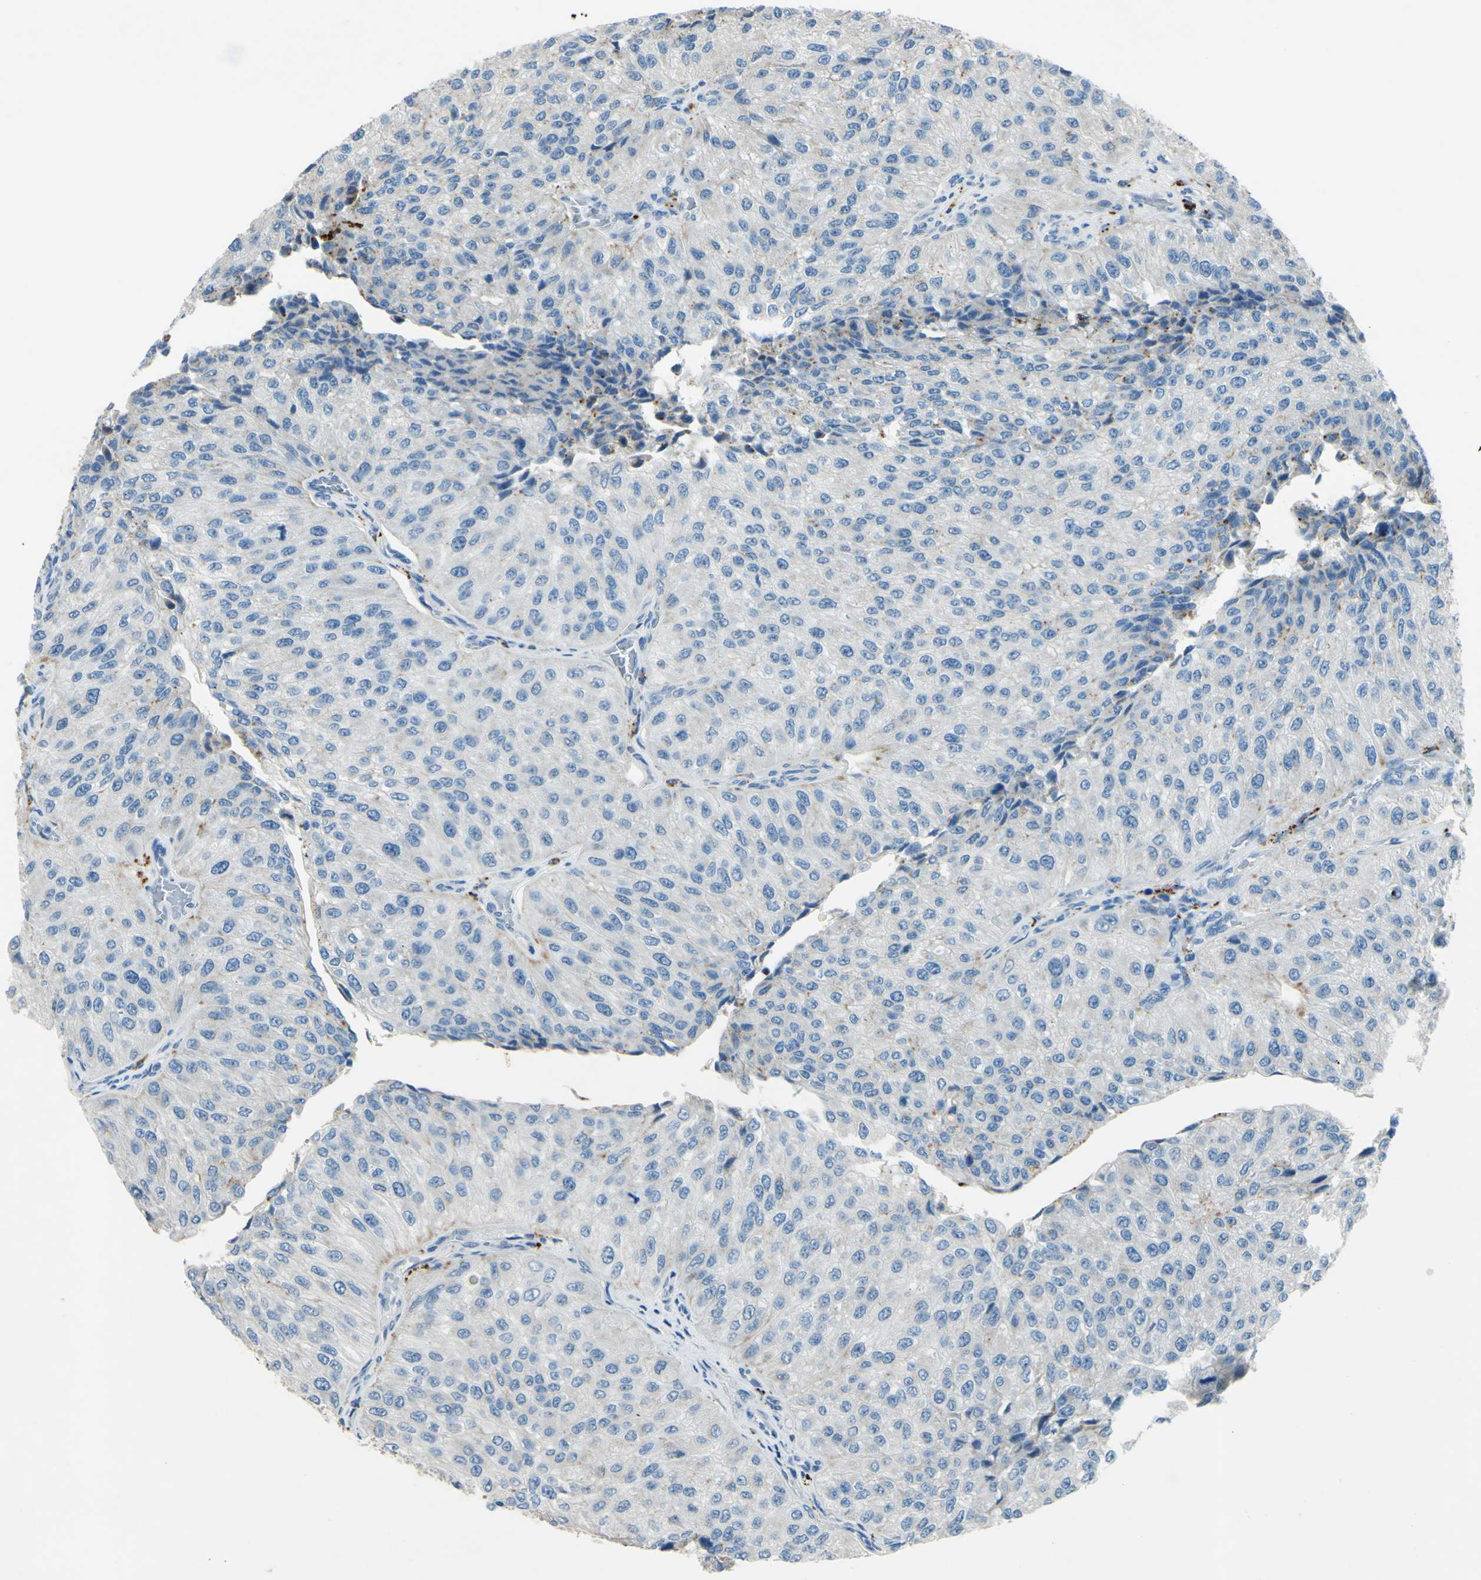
{"staining": {"intensity": "weak", "quantity": "<25%", "location": "cytoplasmic/membranous"}, "tissue": "urothelial cancer", "cell_type": "Tumor cells", "image_type": "cancer", "snomed": [{"axis": "morphology", "description": "Urothelial carcinoma, High grade"}, {"axis": "topography", "description": "Kidney"}, {"axis": "topography", "description": "Urinary bladder"}], "caption": "The IHC image has no significant expression in tumor cells of urothelial carcinoma (high-grade) tissue.", "gene": "CDH10", "patient": {"sex": "male", "age": 77}}